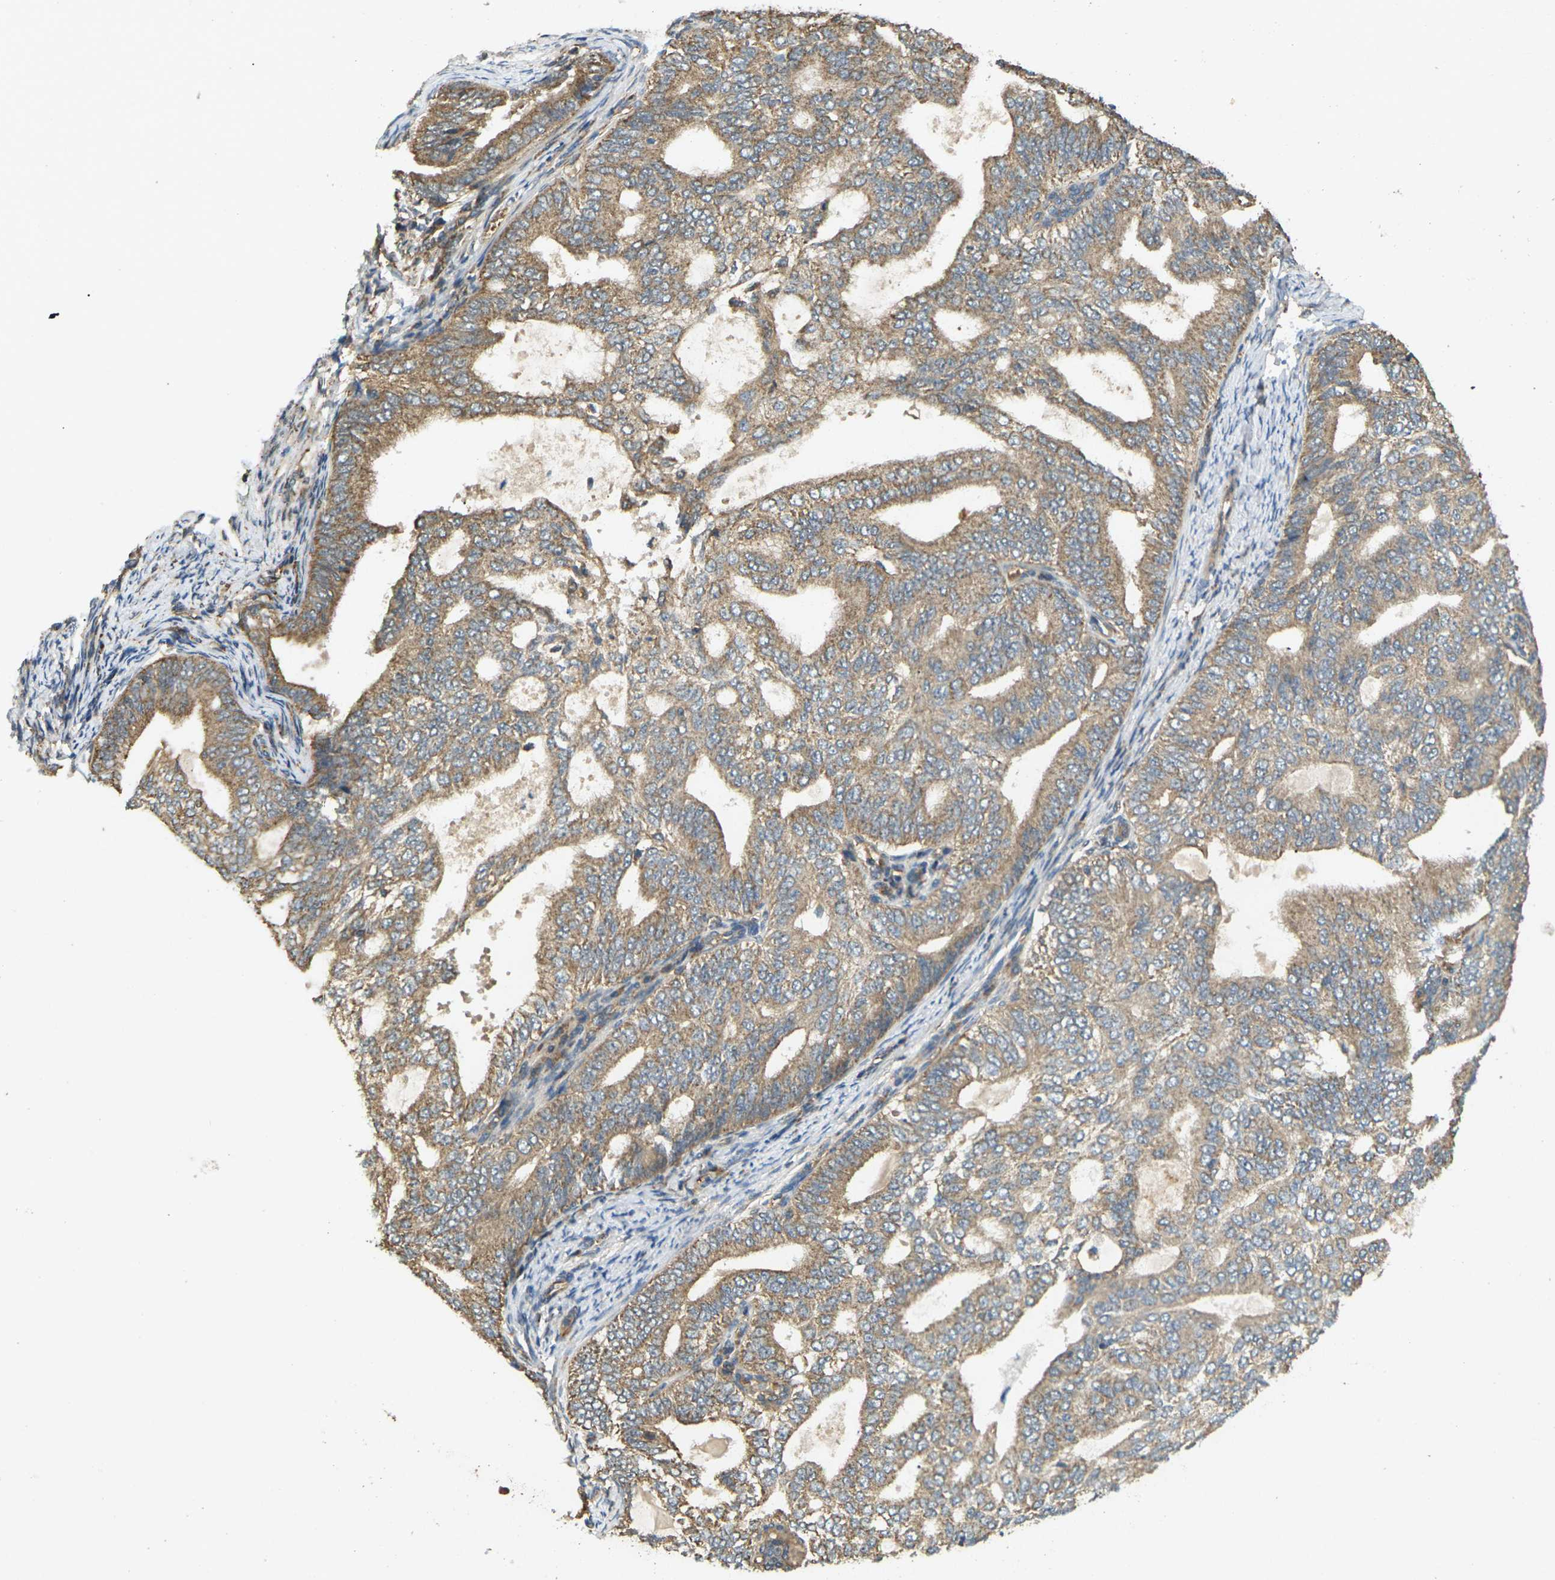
{"staining": {"intensity": "moderate", "quantity": ">75%", "location": "cytoplasmic/membranous"}, "tissue": "endometrial cancer", "cell_type": "Tumor cells", "image_type": "cancer", "snomed": [{"axis": "morphology", "description": "Adenocarcinoma, NOS"}, {"axis": "topography", "description": "Endometrium"}], "caption": "Immunohistochemical staining of human endometrial cancer displays medium levels of moderate cytoplasmic/membranous expression in about >75% of tumor cells.", "gene": "KSR1", "patient": {"sex": "female", "age": 58}}